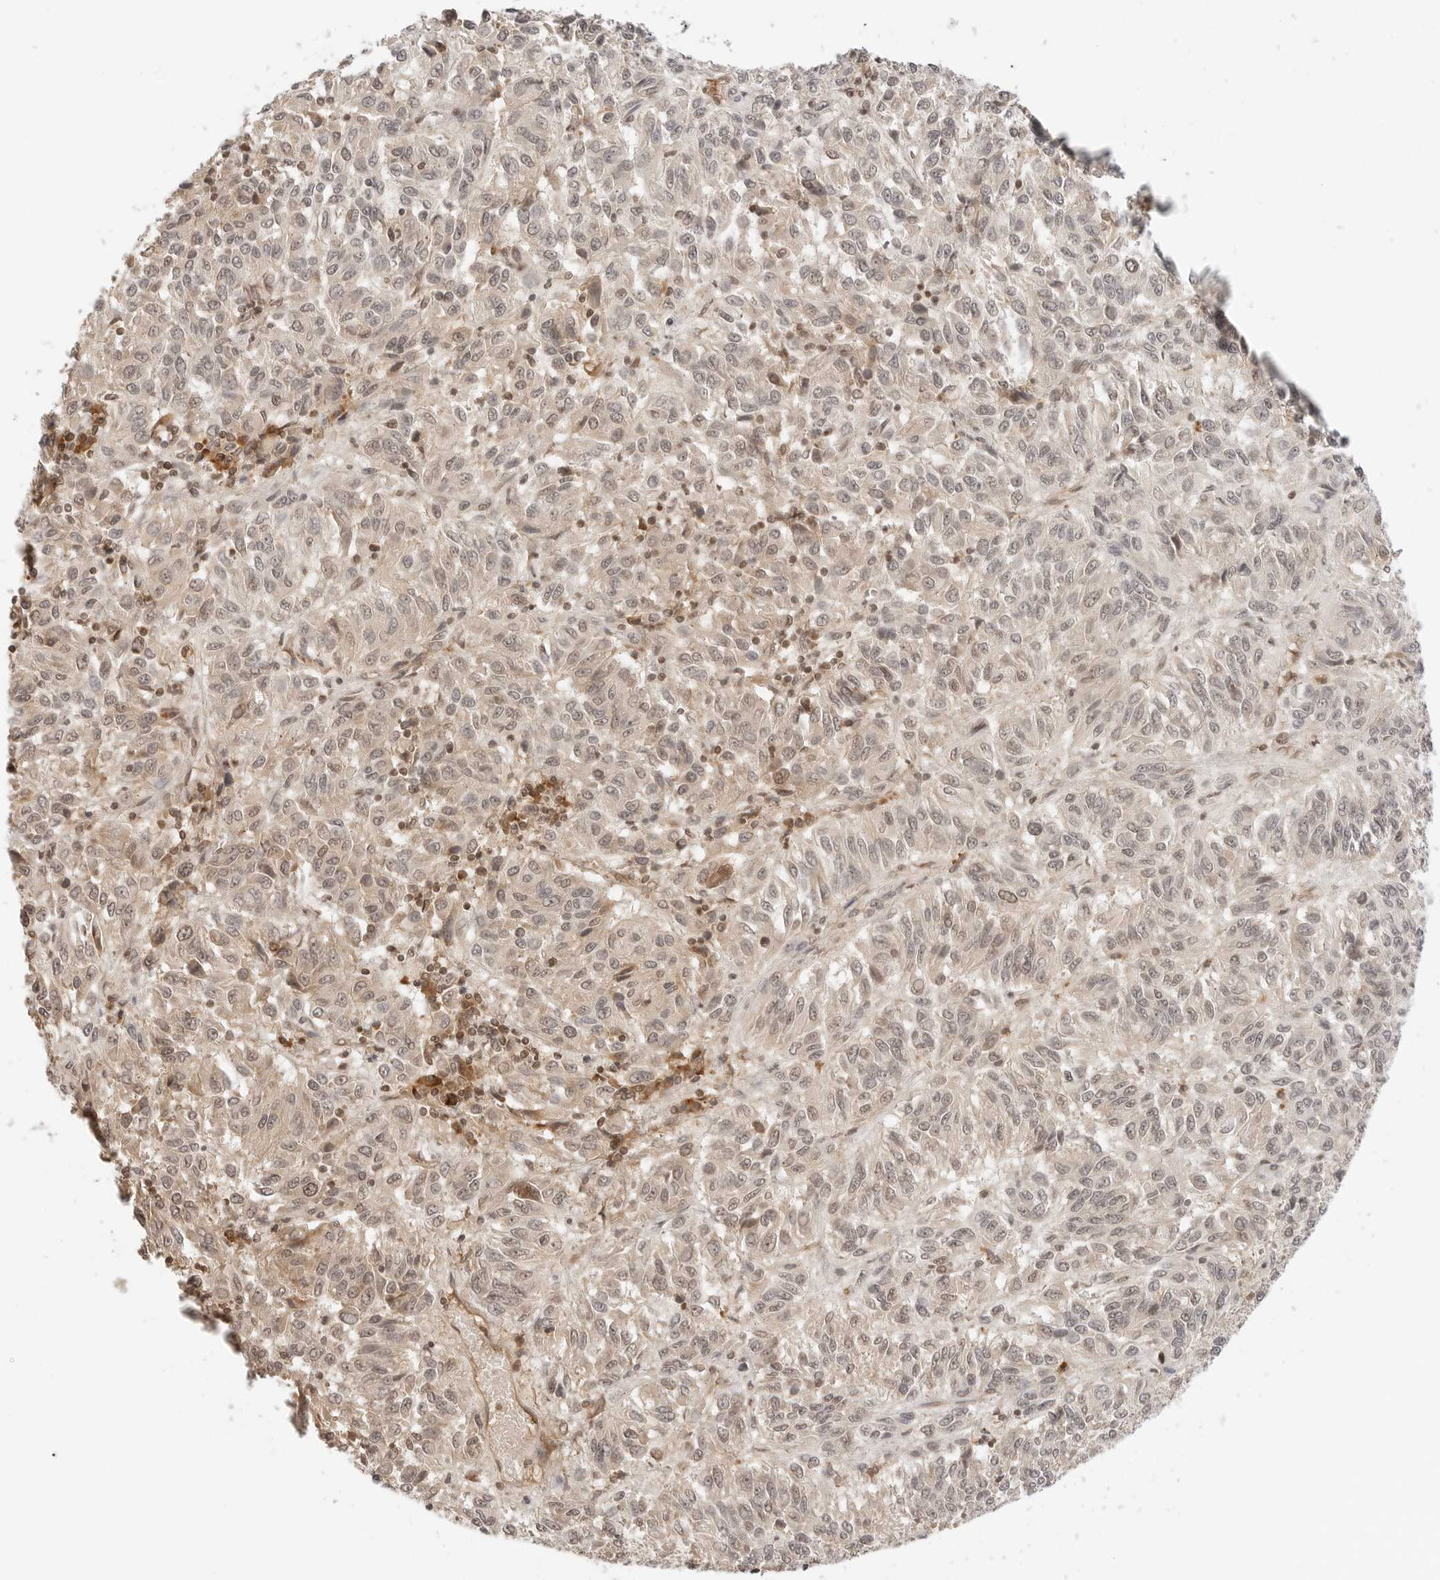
{"staining": {"intensity": "weak", "quantity": "25%-75%", "location": "cytoplasmic/membranous,nuclear"}, "tissue": "melanoma", "cell_type": "Tumor cells", "image_type": "cancer", "snomed": [{"axis": "morphology", "description": "Malignant melanoma, Metastatic site"}, {"axis": "topography", "description": "Lung"}], "caption": "Immunohistochemical staining of human melanoma displays weak cytoplasmic/membranous and nuclear protein positivity in approximately 25%-75% of tumor cells.", "gene": "POLH", "patient": {"sex": "male", "age": 64}}